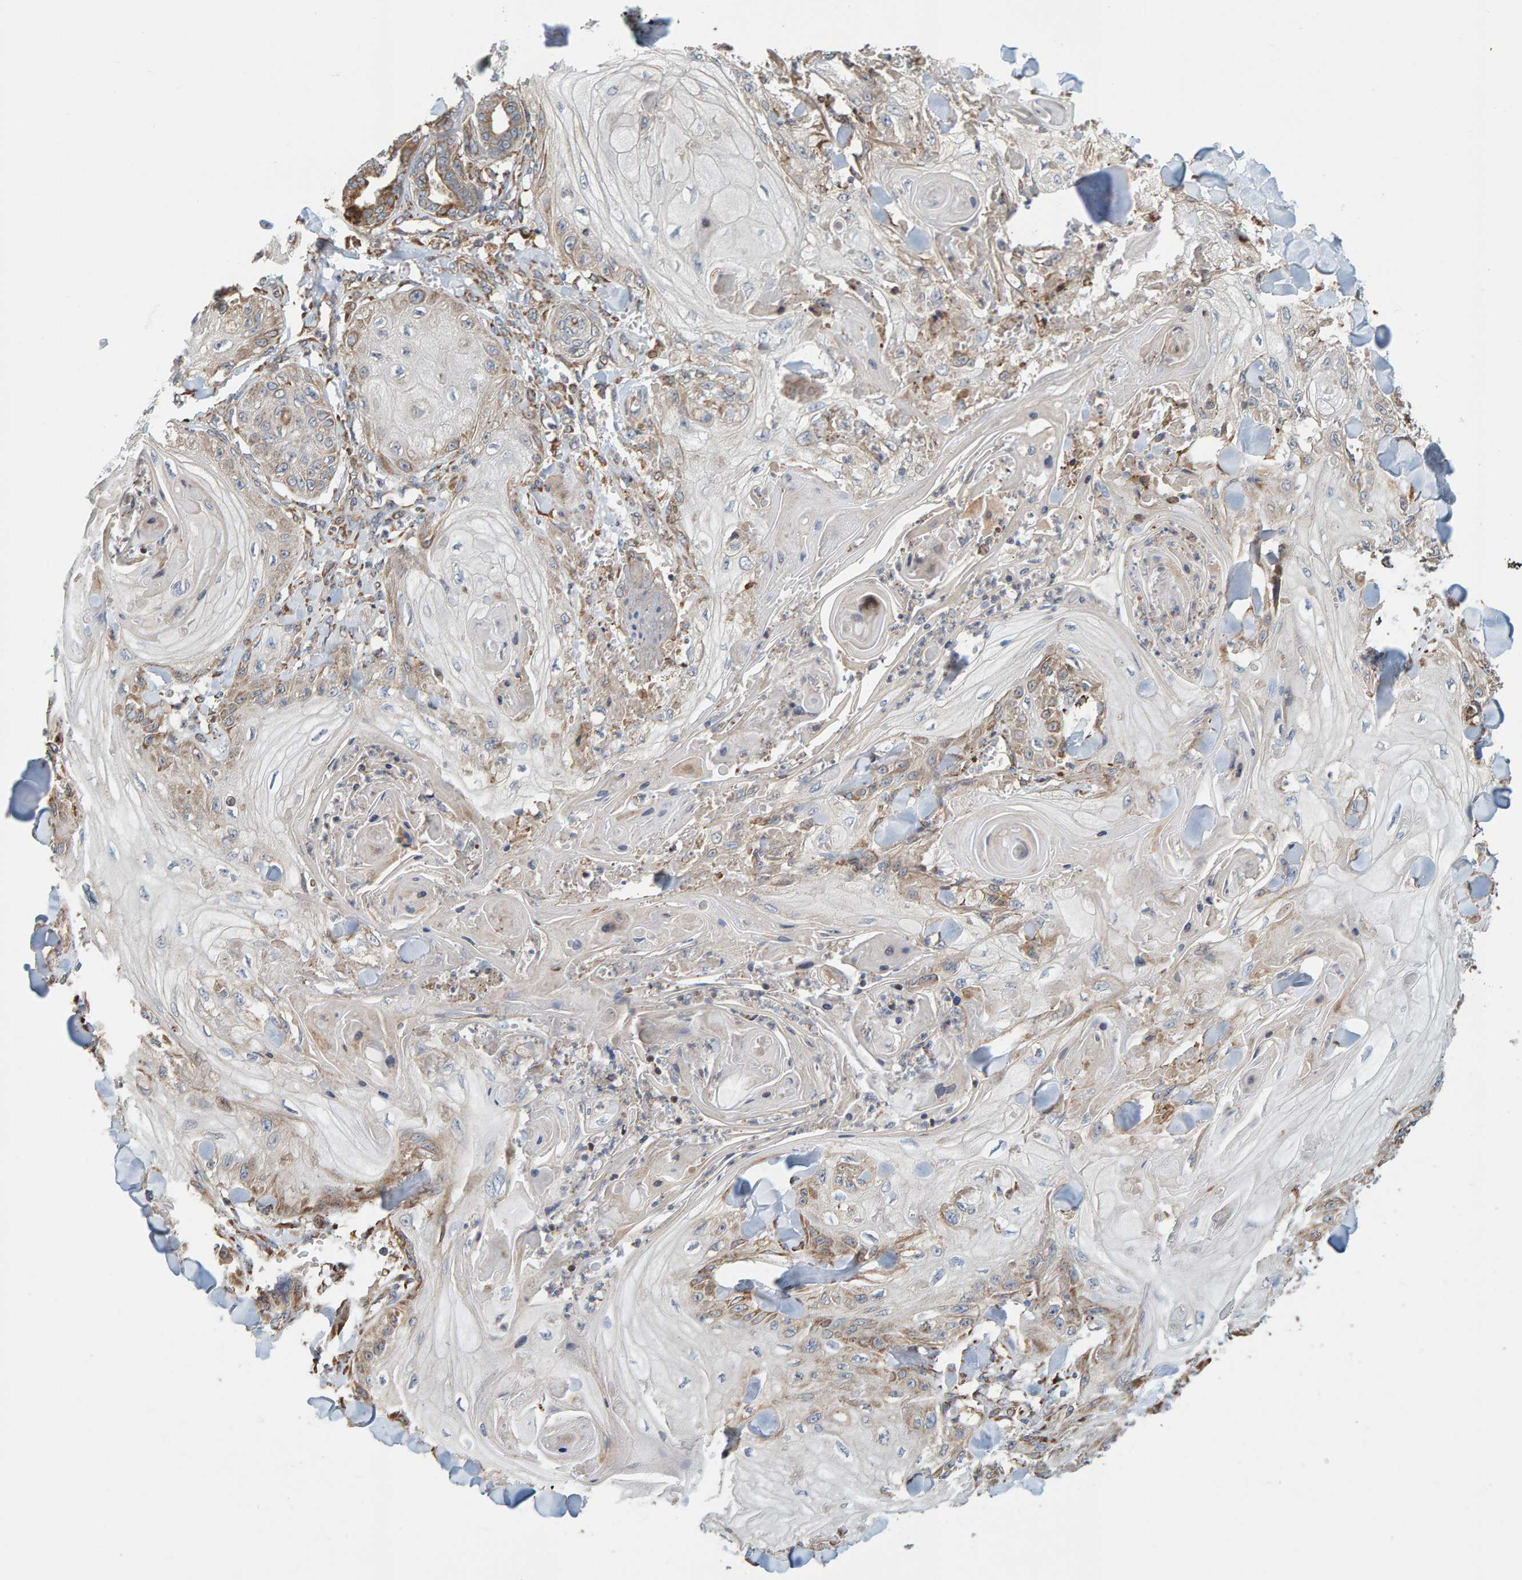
{"staining": {"intensity": "moderate", "quantity": "<25%", "location": "cytoplasmic/membranous"}, "tissue": "skin cancer", "cell_type": "Tumor cells", "image_type": "cancer", "snomed": [{"axis": "morphology", "description": "Squamous cell carcinoma, NOS"}, {"axis": "topography", "description": "Skin"}], "caption": "Protein staining of squamous cell carcinoma (skin) tissue exhibits moderate cytoplasmic/membranous staining in approximately <25% of tumor cells.", "gene": "MRPL45", "patient": {"sex": "male", "age": 74}}